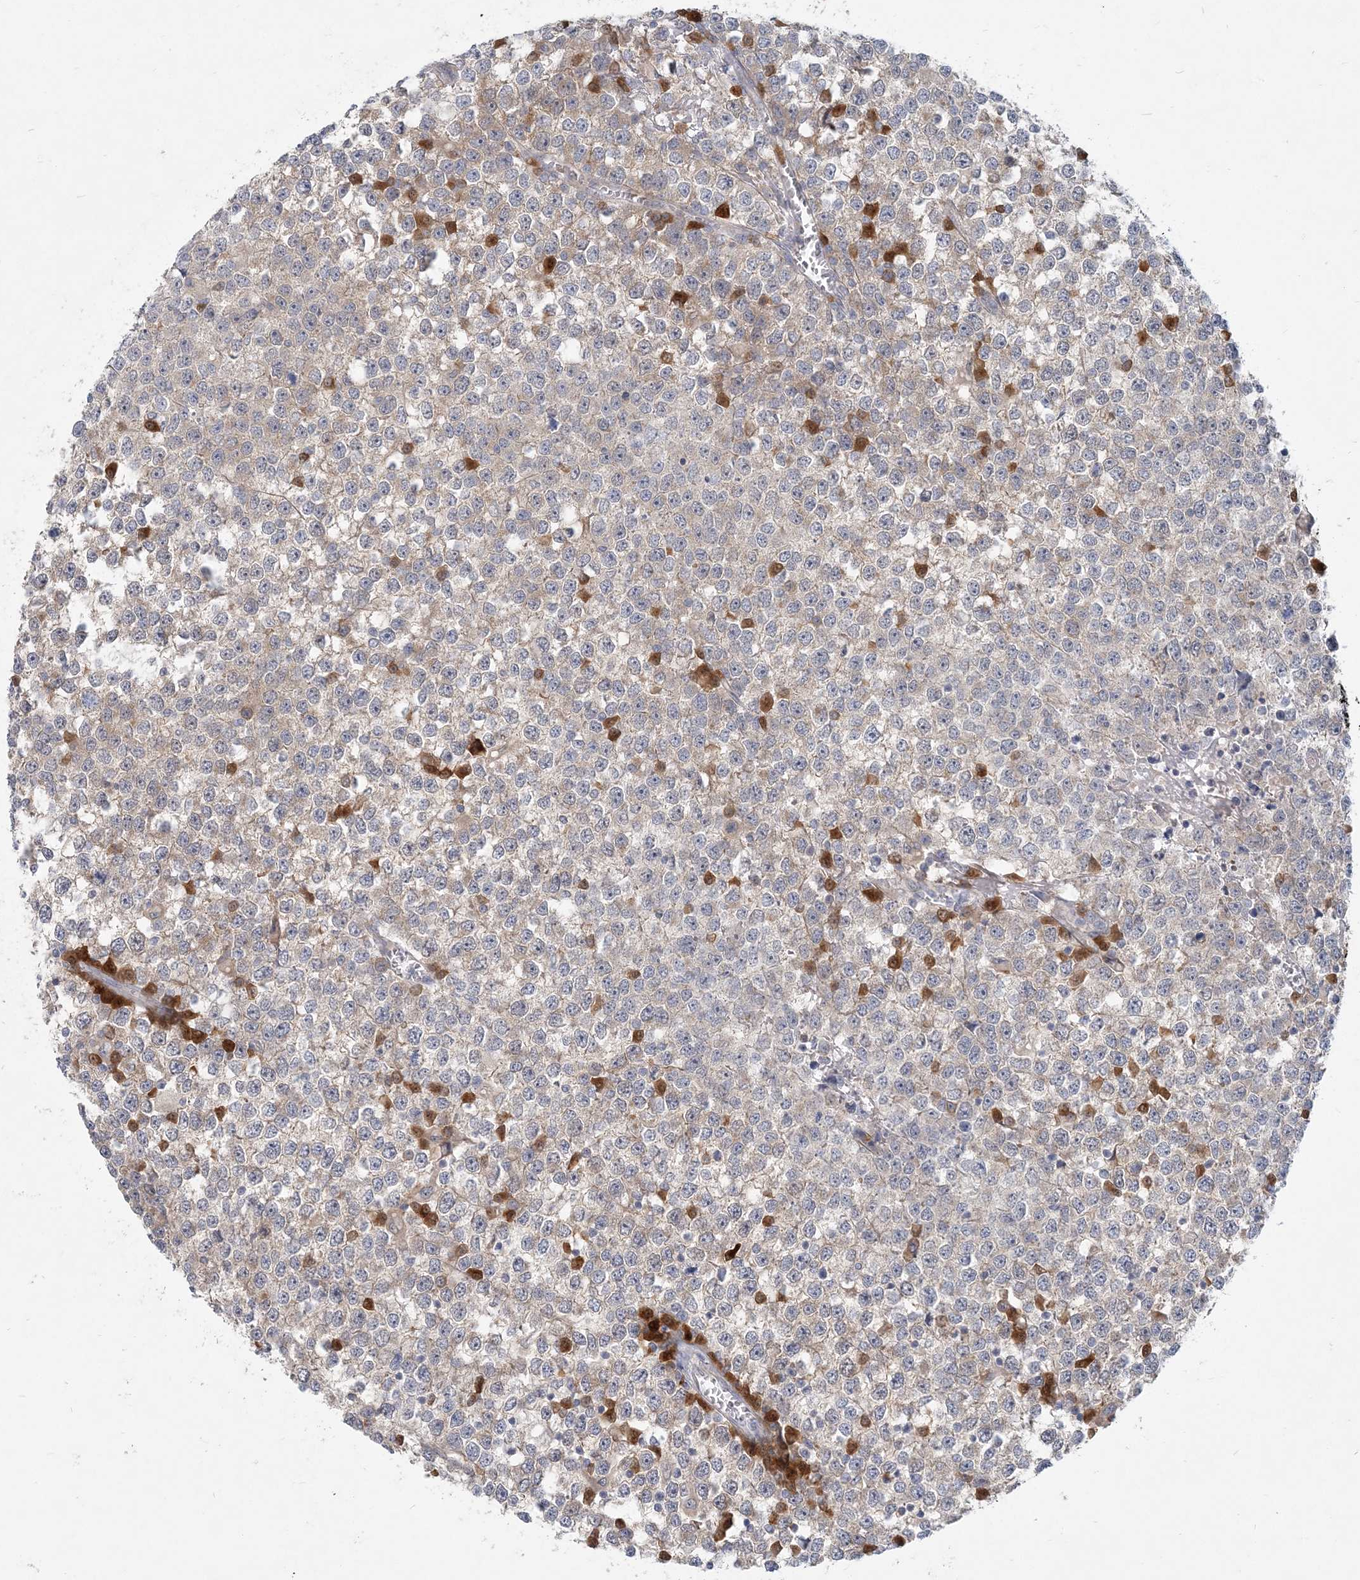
{"staining": {"intensity": "weak", "quantity": "<25%", "location": "cytoplasmic/membranous"}, "tissue": "testis cancer", "cell_type": "Tumor cells", "image_type": "cancer", "snomed": [{"axis": "morphology", "description": "Seminoma, NOS"}, {"axis": "topography", "description": "Testis"}], "caption": "This is an immunohistochemistry (IHC) micrograph of human testis cancer (seminoma). There is no positivity in tumor cells.", "gene": "GMPPA", "patient": {"sex": "male", "age": 65}}